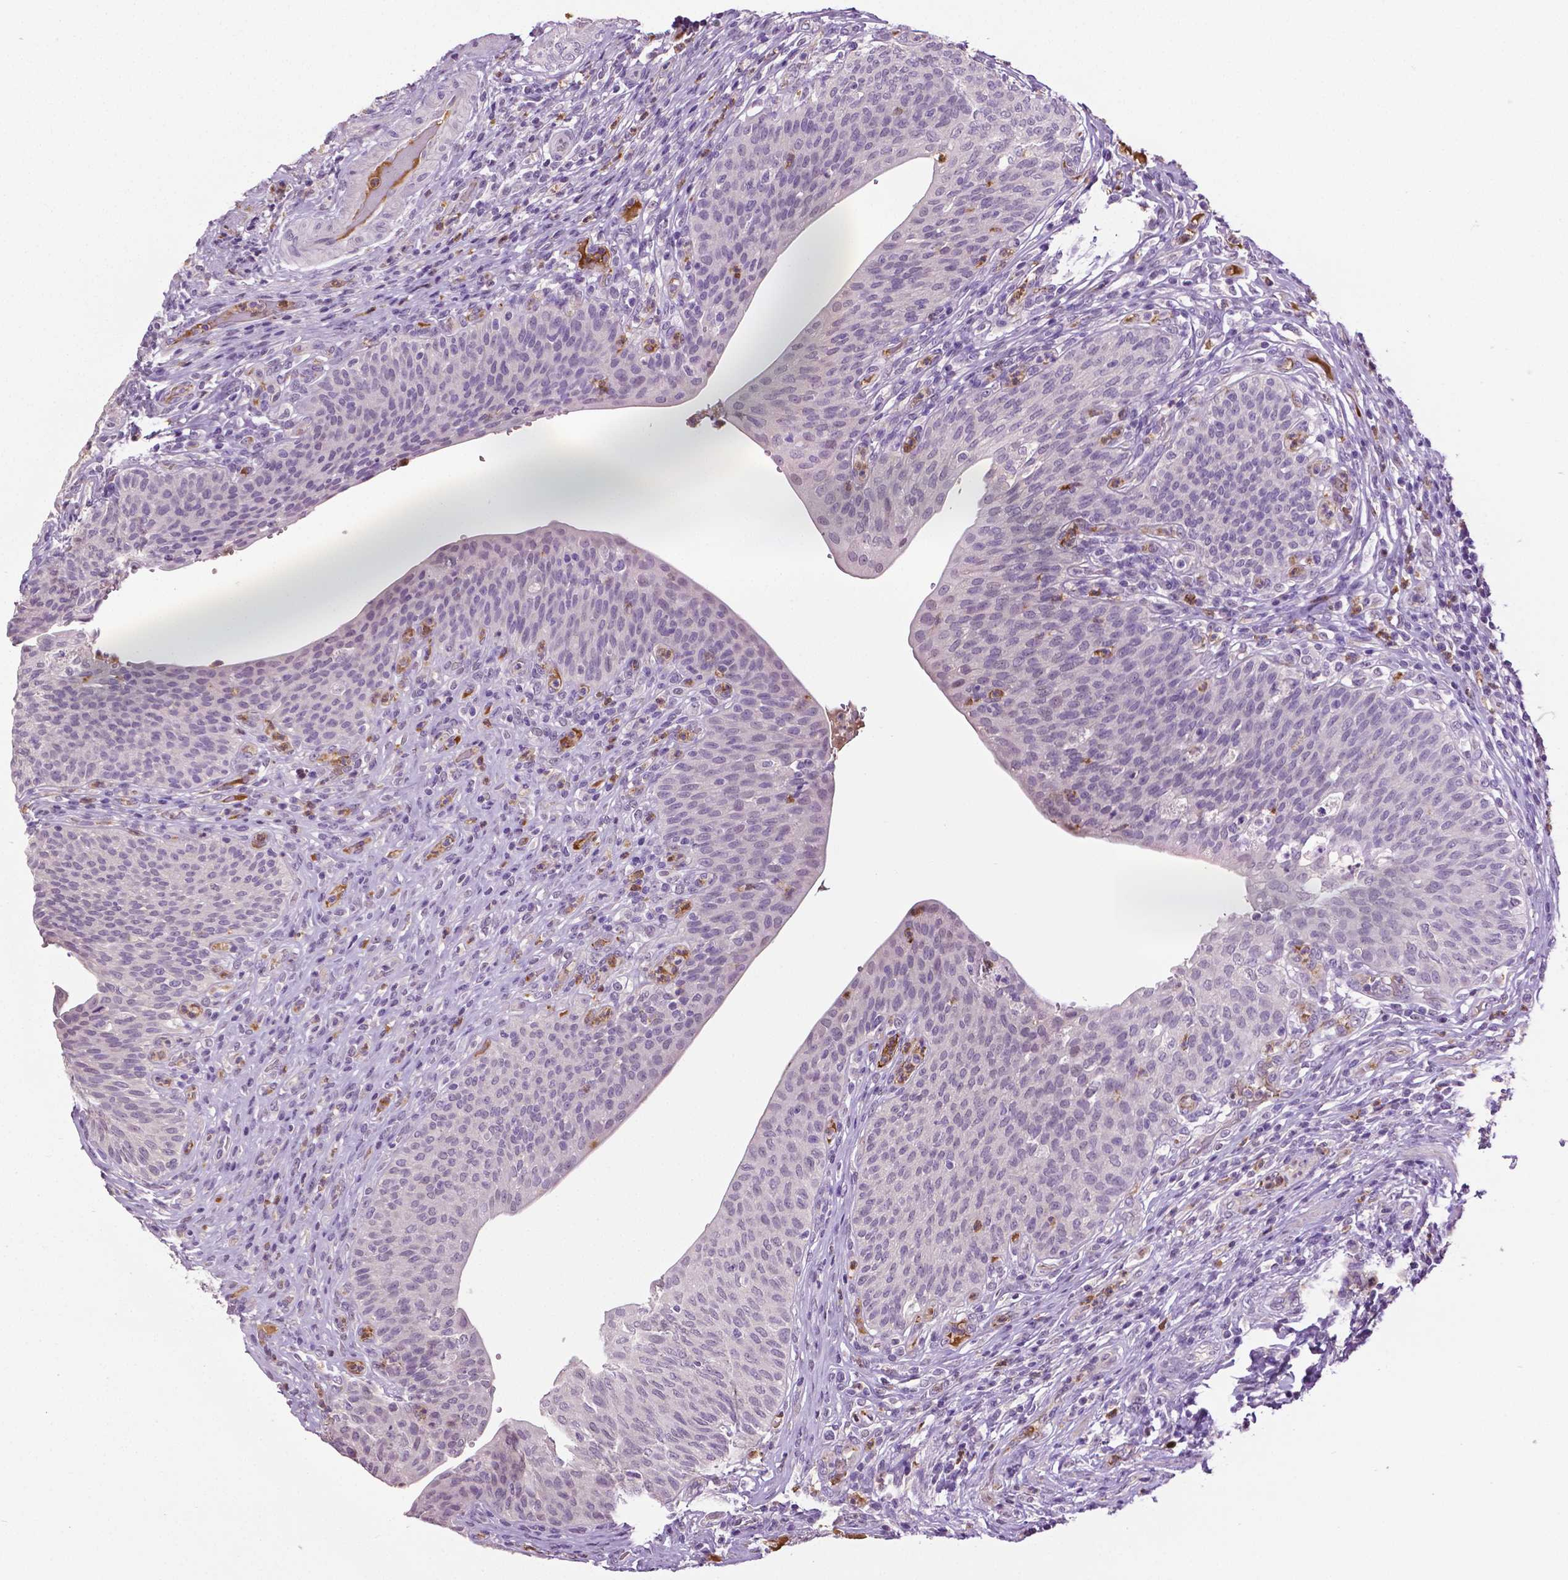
{"staining": {"intensity": "negative", "quantity": "none", "location": "none"}, "tissue": "urinary bladder", "cell_type": "Urothelial cells", "image_type": "normal", "snomed": [{"axis": "morphology", "description": "Normal tissue, NOS"}, {"axis": "topography", "description": "Urinary bladder"}, {"axis": "topography", "description": "Peripheral nerve tissue"}], "caption": "Immunohistochemistry image of benign human urinary bladder stained for a protein (brown), which displays no expression in urothelial cells.", "gene": "PTPN5", "patient": {"sex": "male", "age": 66}}